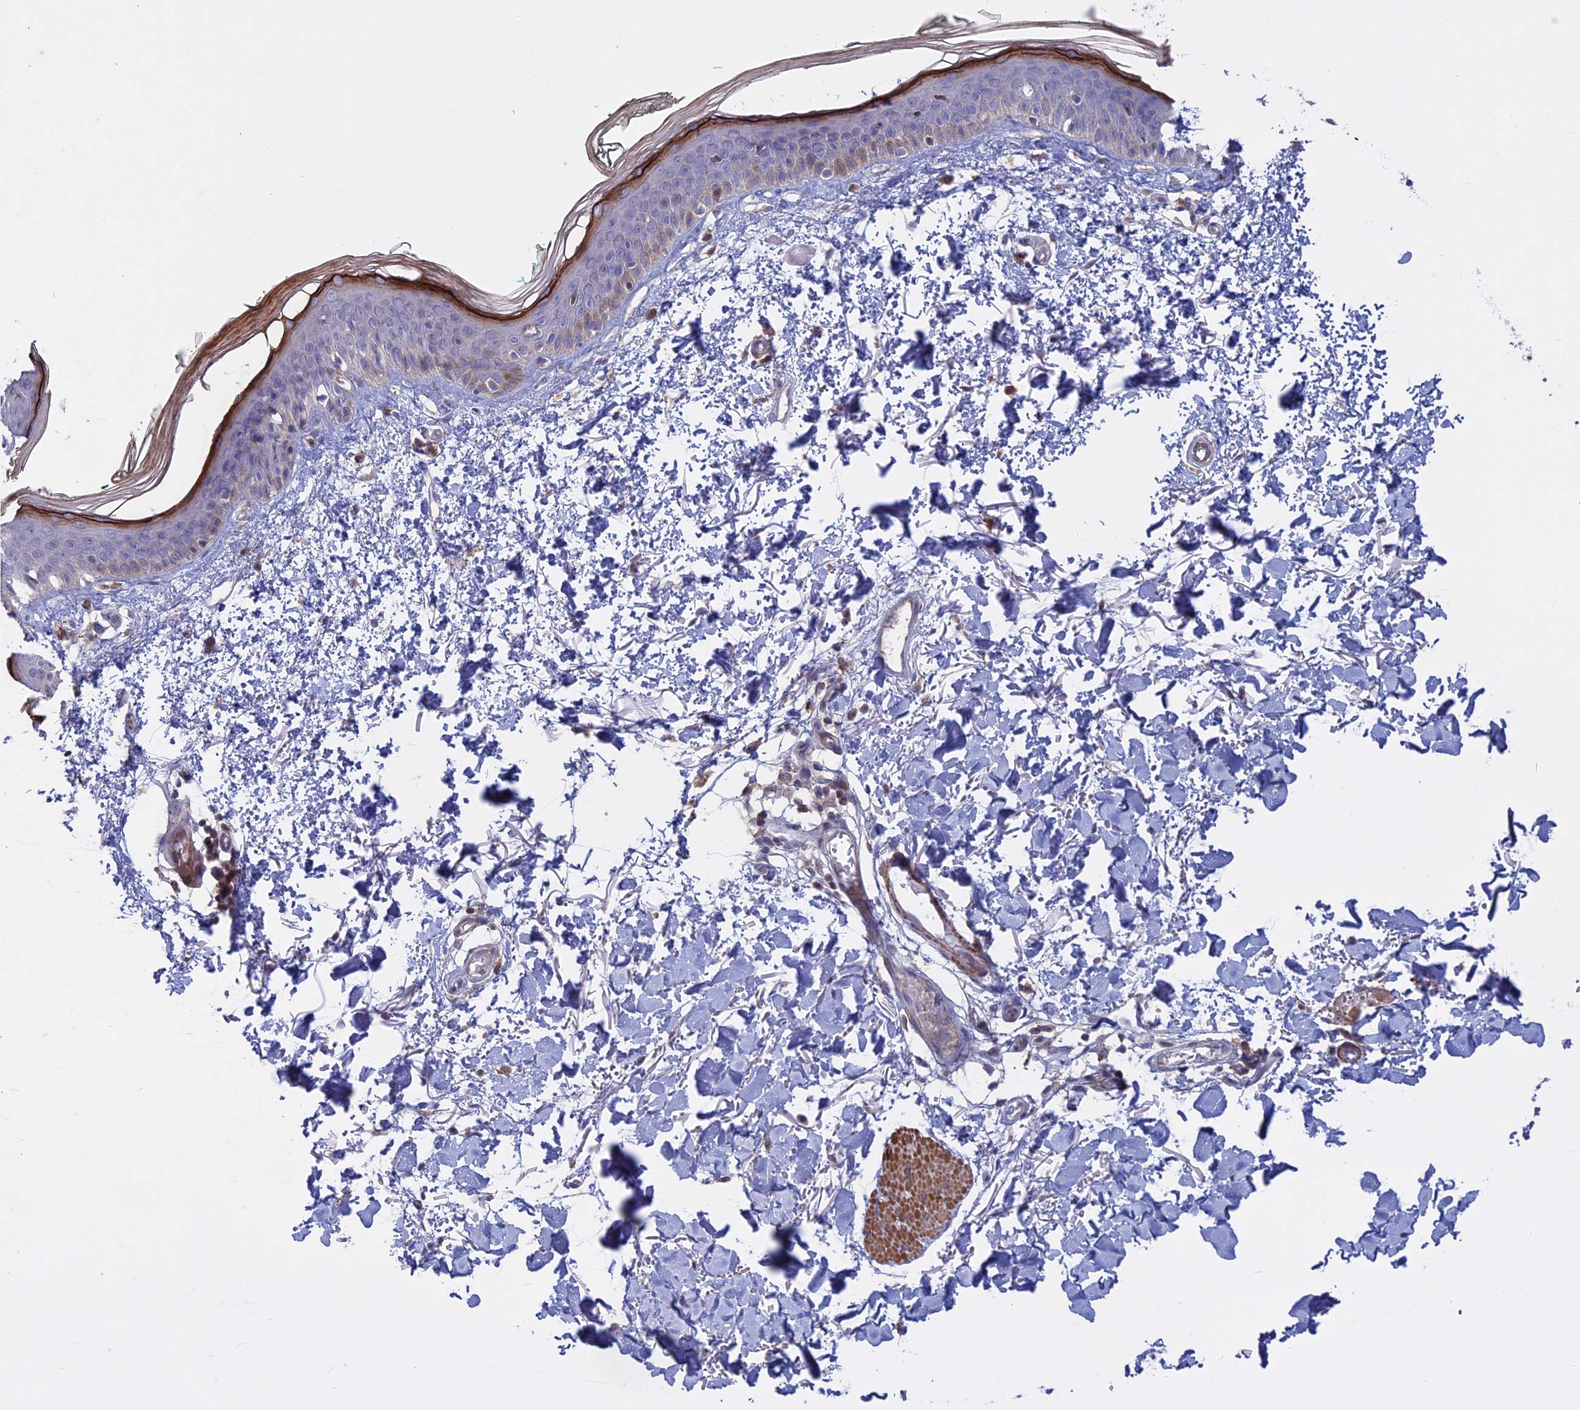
{"staining": {"intensity": "negative", "quantity": "none", "location": "none"}, "tissue": "skin", "cell_type": "Fibroblasts", "image_type": "normal", "snomed": [{"axis": "morphology", "description": "Normal tissue, NOS"}, {"axis": "topography", "description": "Skin"}], "caption": "IHC of unremarkable human skin displays no staining in fibroblasts.", "gene": "LYPD5", "patient": {"sex": "male", "age": 62}}